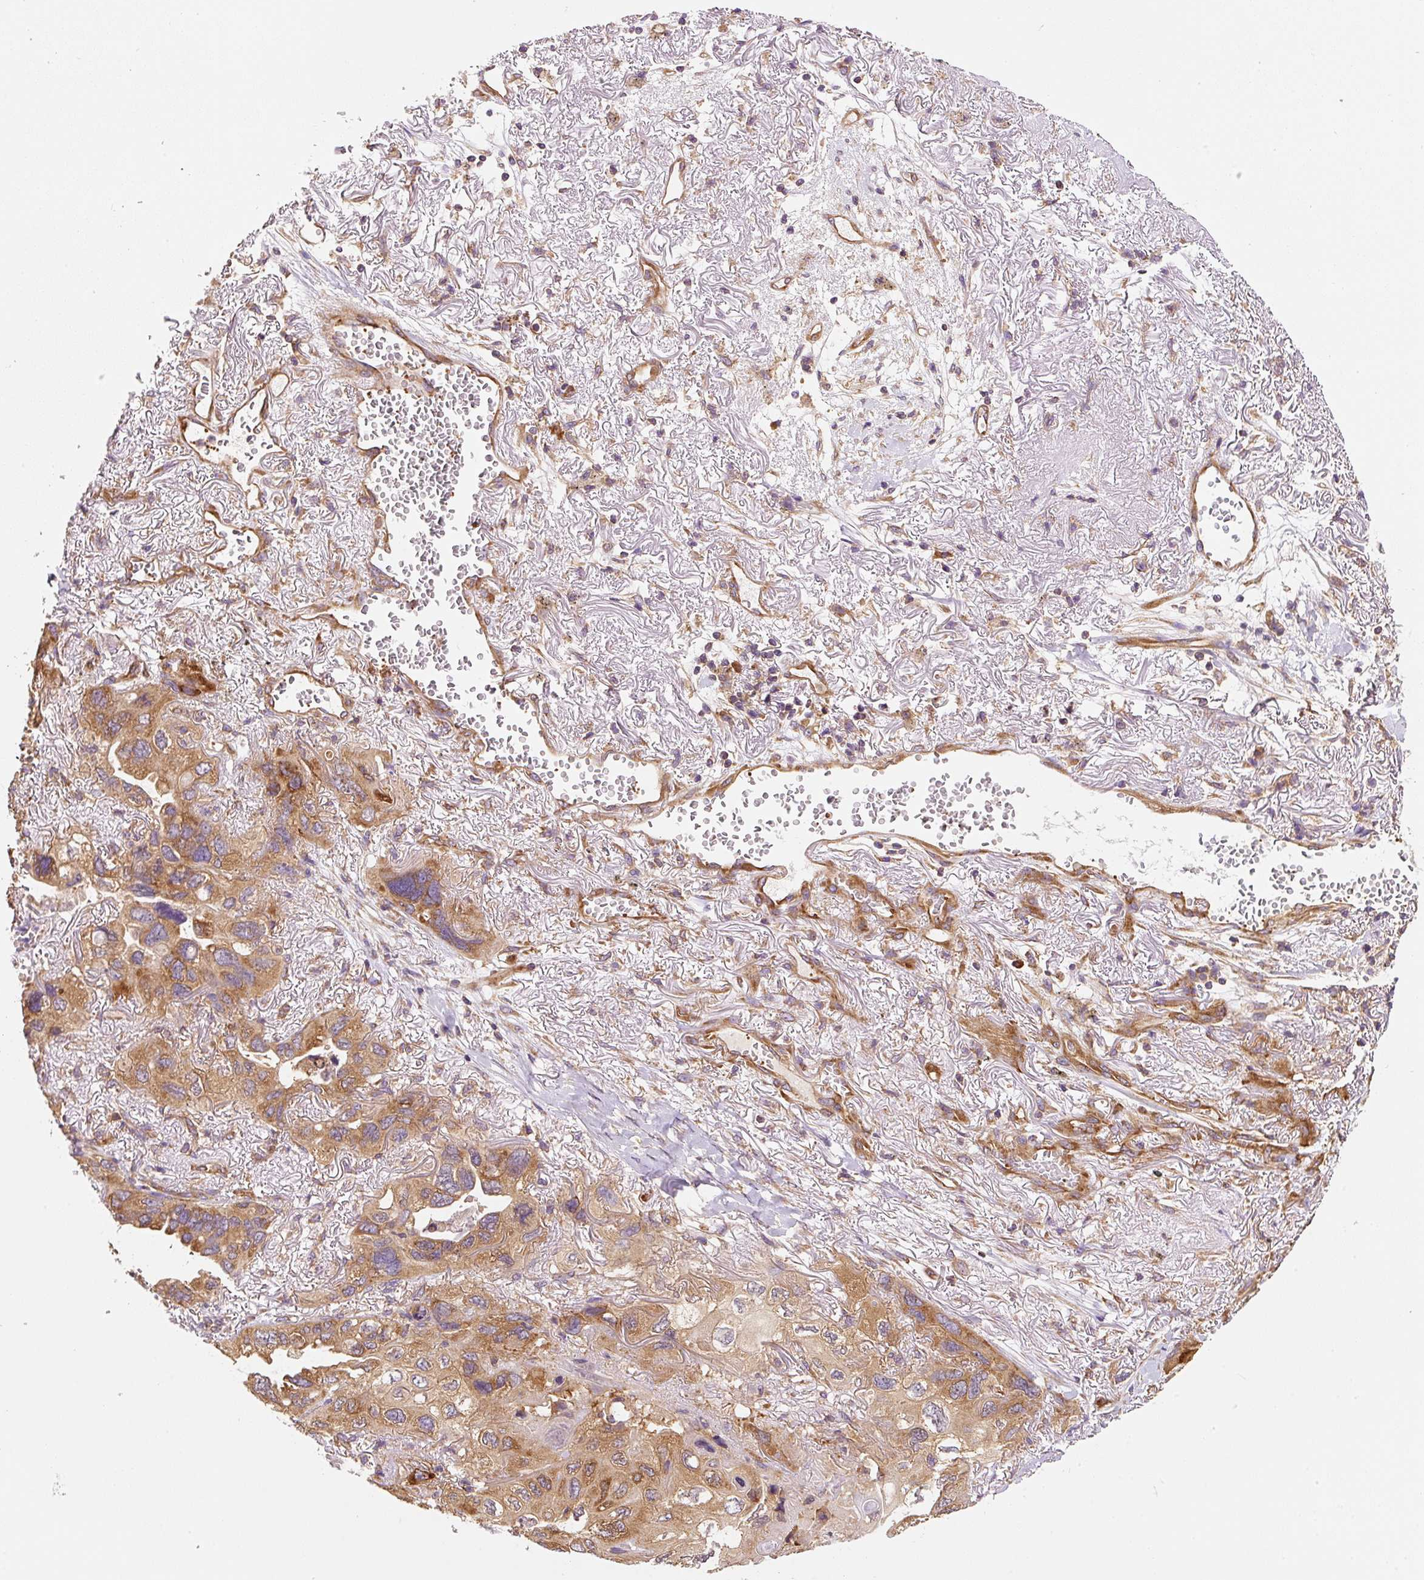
{"staining": {"intensity": "moderate", "quantity": ">75%", "location": "cytoplasmic/membranous"}, "tissue": "lung cancer", "cell_type": "Tumor cells", "image_type": "cancer", "snomed": [{"axis": "morphology", "description": "Squamous cell carcinoma, NOS"}, {"axis": "topography", "description": "Lung"}], "caption": "The histopathology image displays immunohistochemical staining of lung squamous cell carcinoma. There is moderate cytoplasmic/membranous staining is seen in approximately >75% of tumor cells.", "gene": "EIF2S2", "patient": {"sex": "female", "age": 73}}